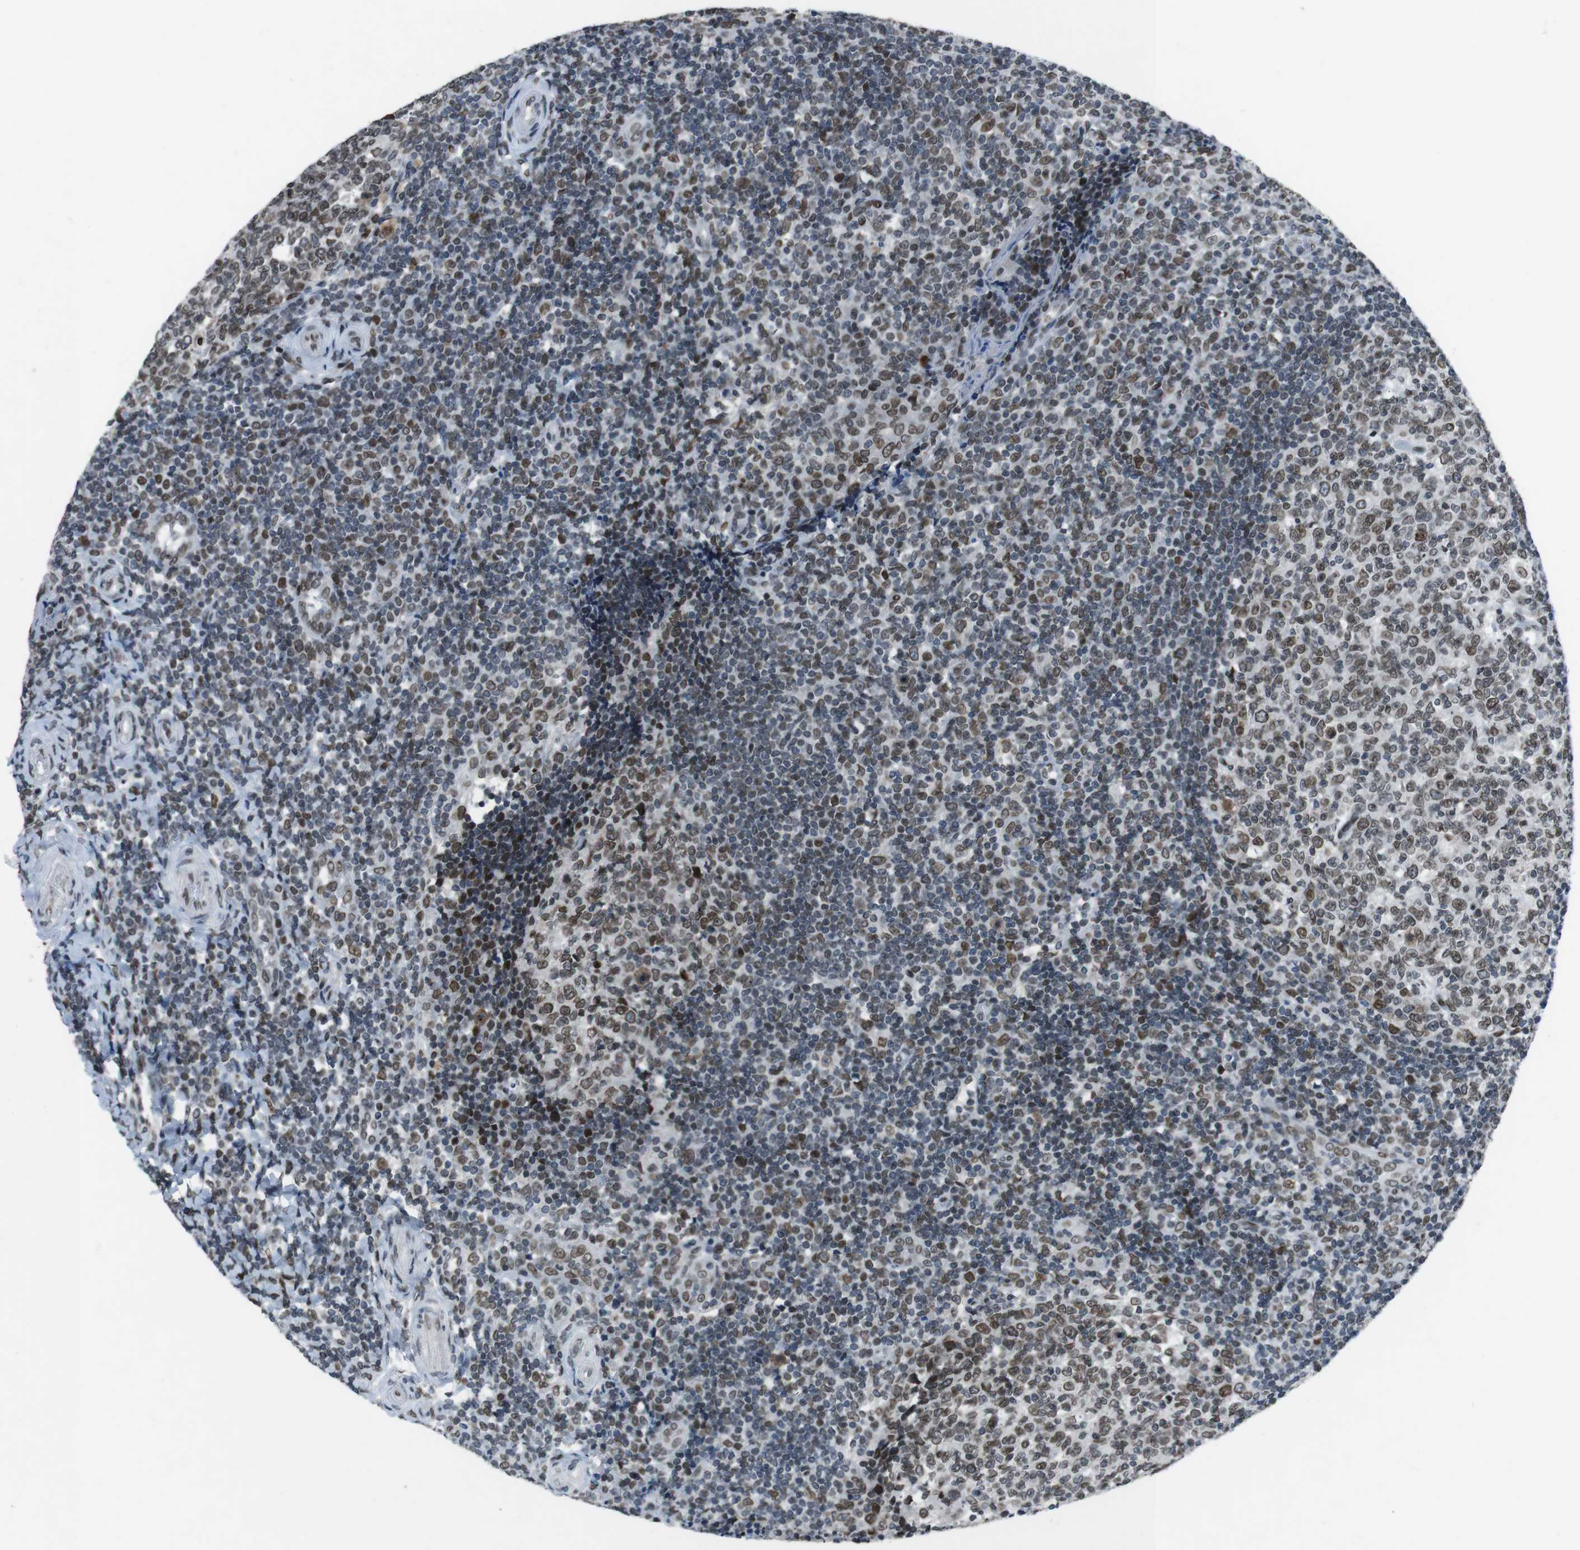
{"staining": {"intensity": "moderate", "quantity": ">75%", "location": "cytoplasmic/membranous,nuclear"}, "tissue": "tonsil", "cell_type": "Germinal center cells", "image_type": "normal", "snomed": [{"axis": "morphology", "description": "Normal tissue, NOS"}, {"axis": "topography", "description": "Tonsil"}], "caption": "Immunohistochemical staining of benign tonsil shows medium levels of moderate cytoplasmic/membranous,nuclear positivity in approximately >75% of germinal center cells.", "gene": "MAD1L1", "patient": {"sex": "female", "age": 19}}